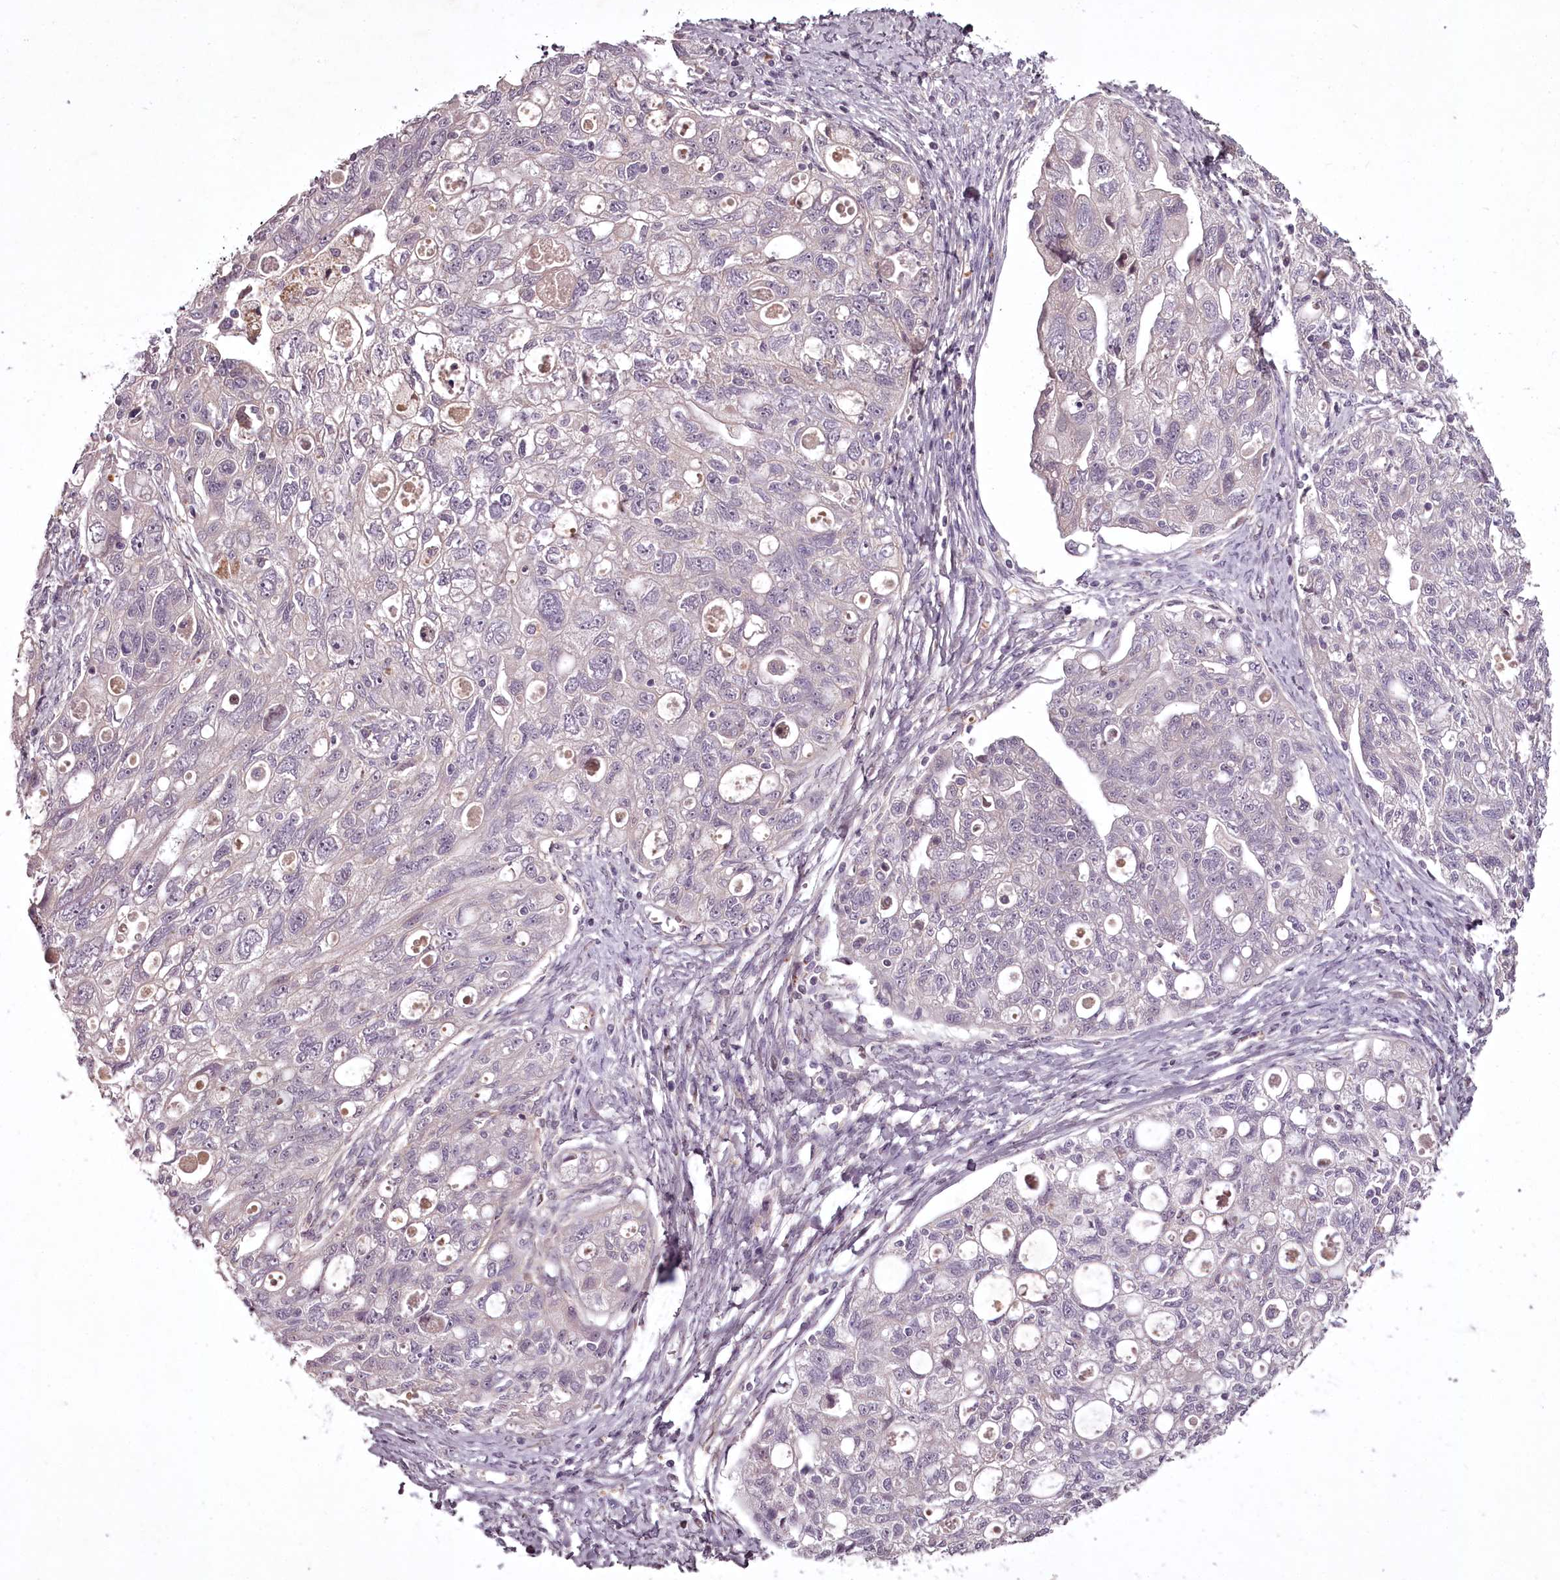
{"staining": {"intensity": "negative", "quantity": "none", "location": "none"}, "tissue": "ovarian cancer", "cell_type": "Tumor cells", "image_type": "cancer", "snomed": [{"axis": "morphology", "description": "Carcinoma, NOS"}, {"axis": "morphology", "description": "Cystadenocarcinoma, serous, NOS"}, {"axis": "topography", "description": "Ovary"}], "caption": "A histopathology image of human ovarian cancer is negative for staining in tumor cells.", "gene": "RBMXL2", "patient": {"sex": "female", "age": 69}}